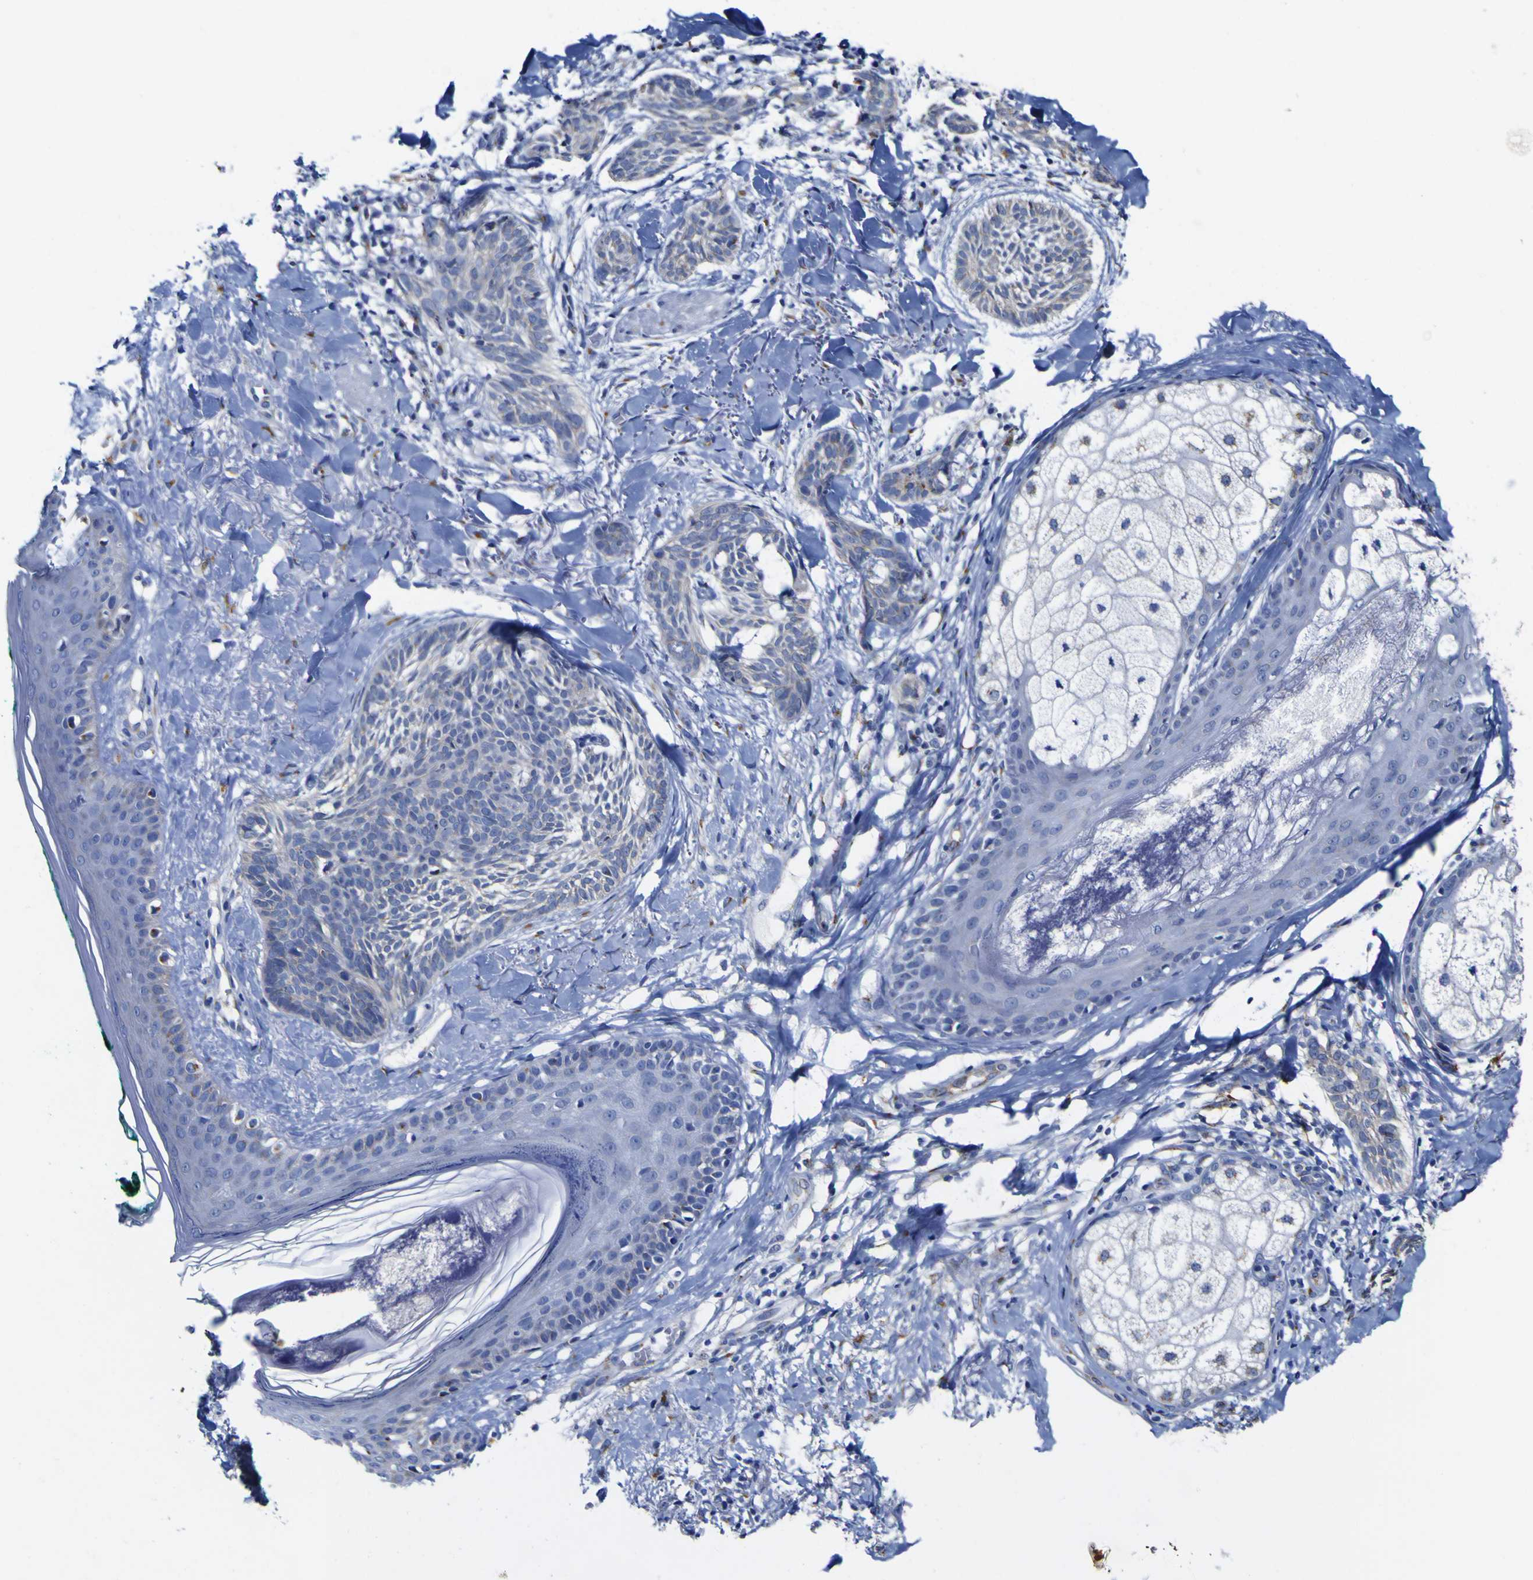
{"staining": {"intensity": "weak", "quantity": "<25%", "location": "cytoplasmic/membranous"}, "tissue": "skin cancer", "cell_type": "Tumor cells", "image_type": "cancer", "snomed": [{"axis": "morphology", "description": "Basal cell carcinoma"}, {"axis": "topography", "description": "Skin"}], "caption": "DAB (3,3'-diaminobenzidine) immunohistochemical staining of human skin cancer displays no significant staining in tumor cells.", "gene": "GOLM1", "patient": {"sex": "male", "age": 43}}